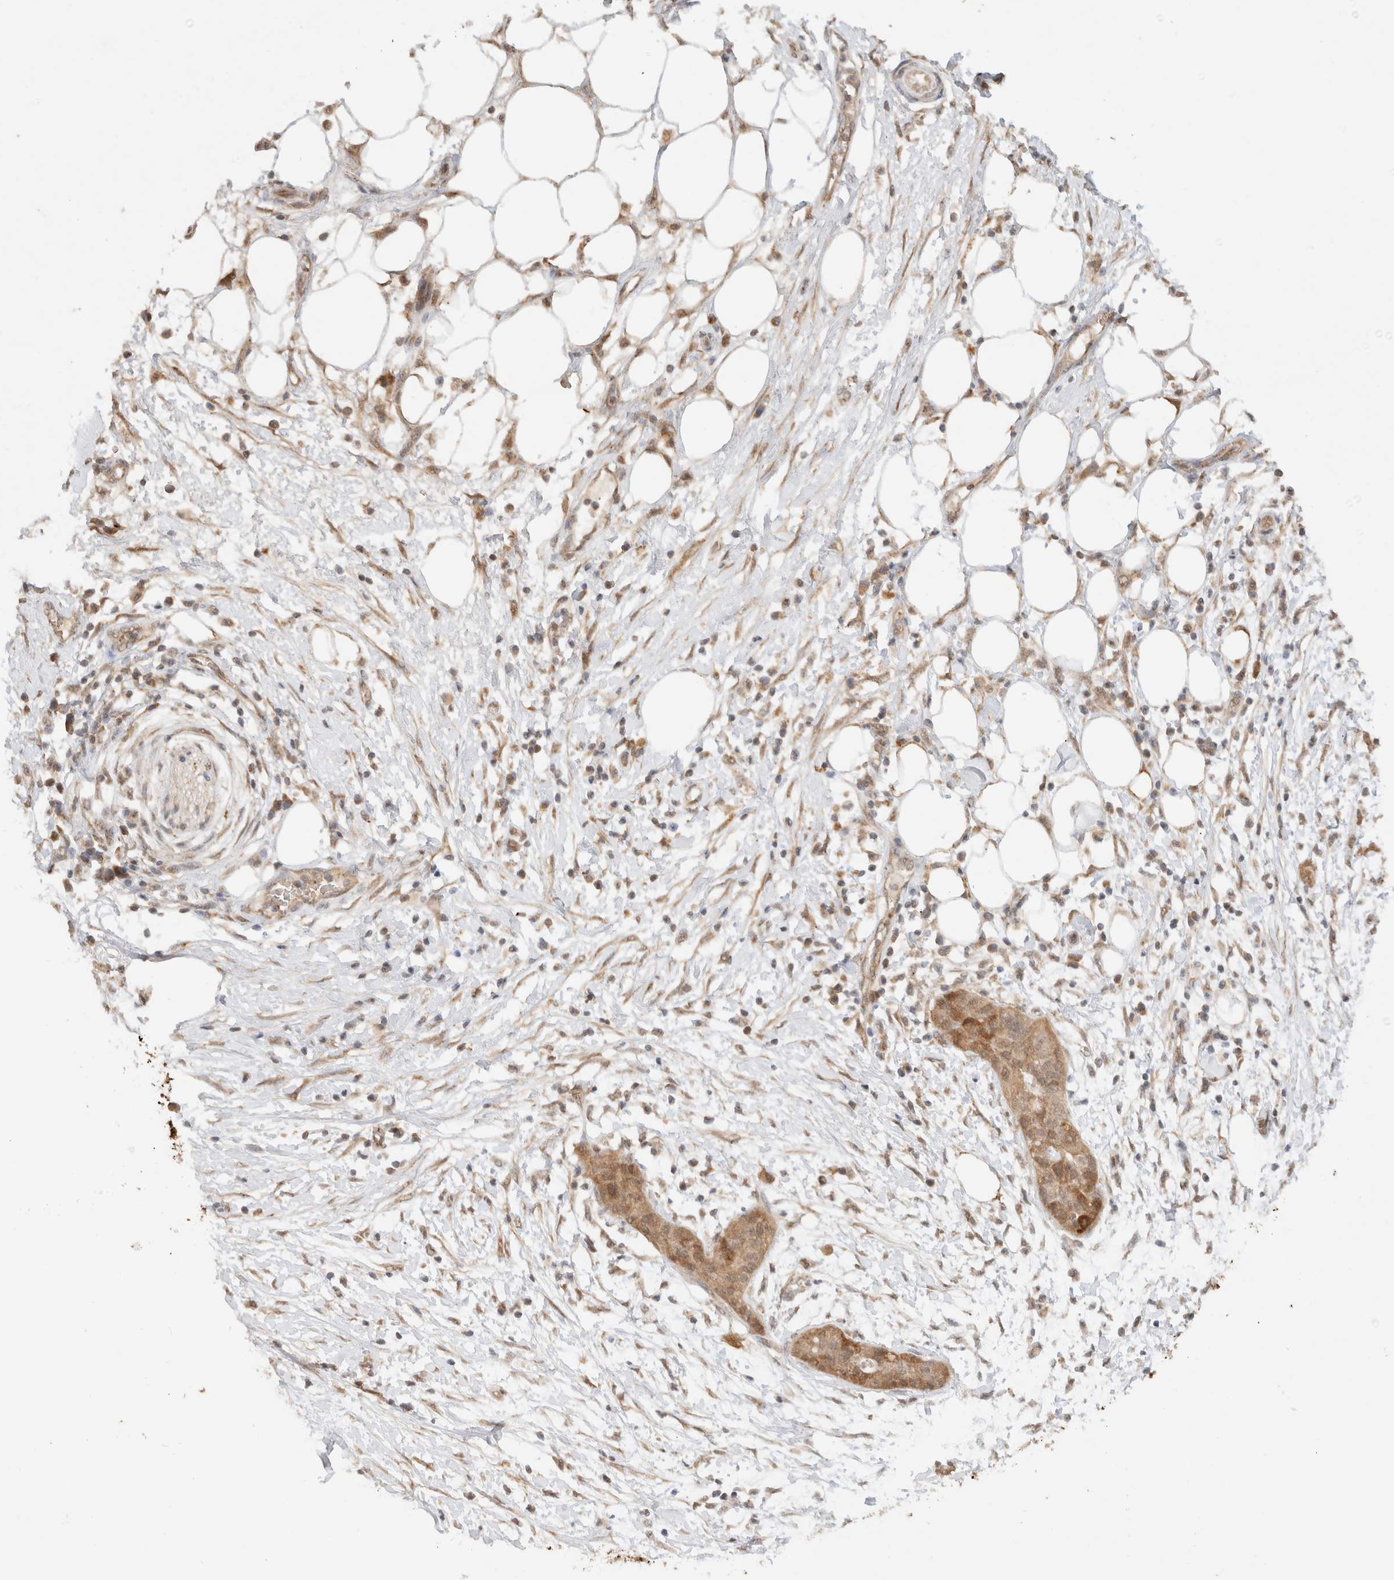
{"staining": {"intensity": "moderate", "quantity": ">75%", "location": "cytoplasmic/membranous"}, "tissue": "pancreatic cancer", "cell_type": "Tumor cells", "image_type": "cancer", "snomed": [{"axis": "morphology", "description": "Adenocarcinoma, NOS"}, {"axis": "topography", "description": "Pancreas"}], "caption": "The image displays staining of pancreatic adenocarcinoma, revealing moderate cytoplasmic/membranous protein positivity (brown color) within tumor cells.", "gene": "CA13", "patient": {"sex": "female", "age": 78}}